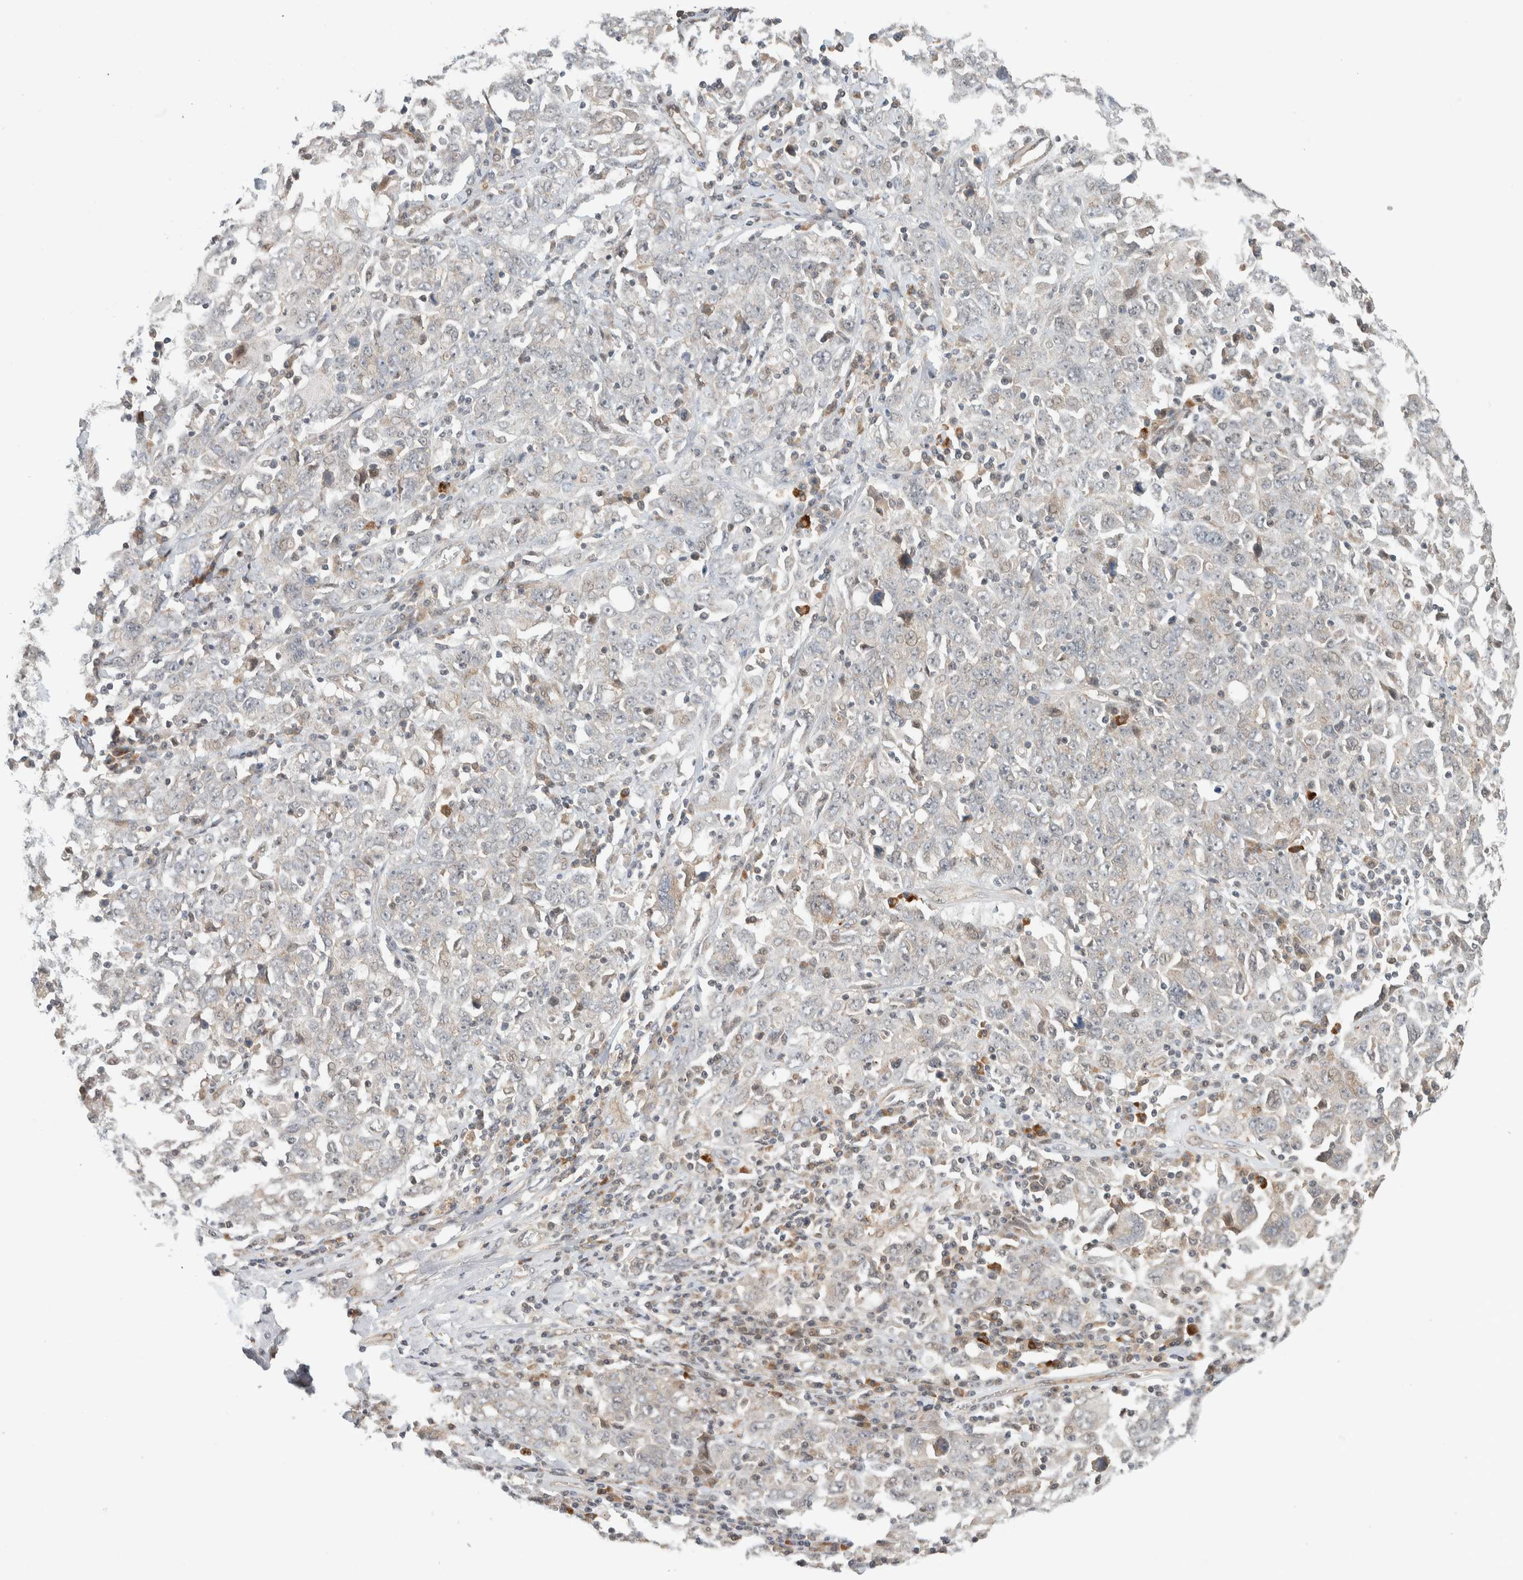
{"staining": {"intensity": "weak", "quantity": "25%-75%", "location": "cytoplasmic/membranous"}, "tissue": "ovarian cancer", "cell_type": "Tumor cells", "image_type": "cancer", "snomed": [{"axis": "morphology", "description": "Carcinoma, endometroid"}, {"axis": "topography", "description": "Ovary"}], "caption": "The photomicrograph reveals staining of endometroid carcinoma (ovarian), revealing weak cytoplasmic/membranous protein staining (brown color) within tumor cells.", "gene": "DEPTOR", "patient": {"sex": "female", "age": 62}}